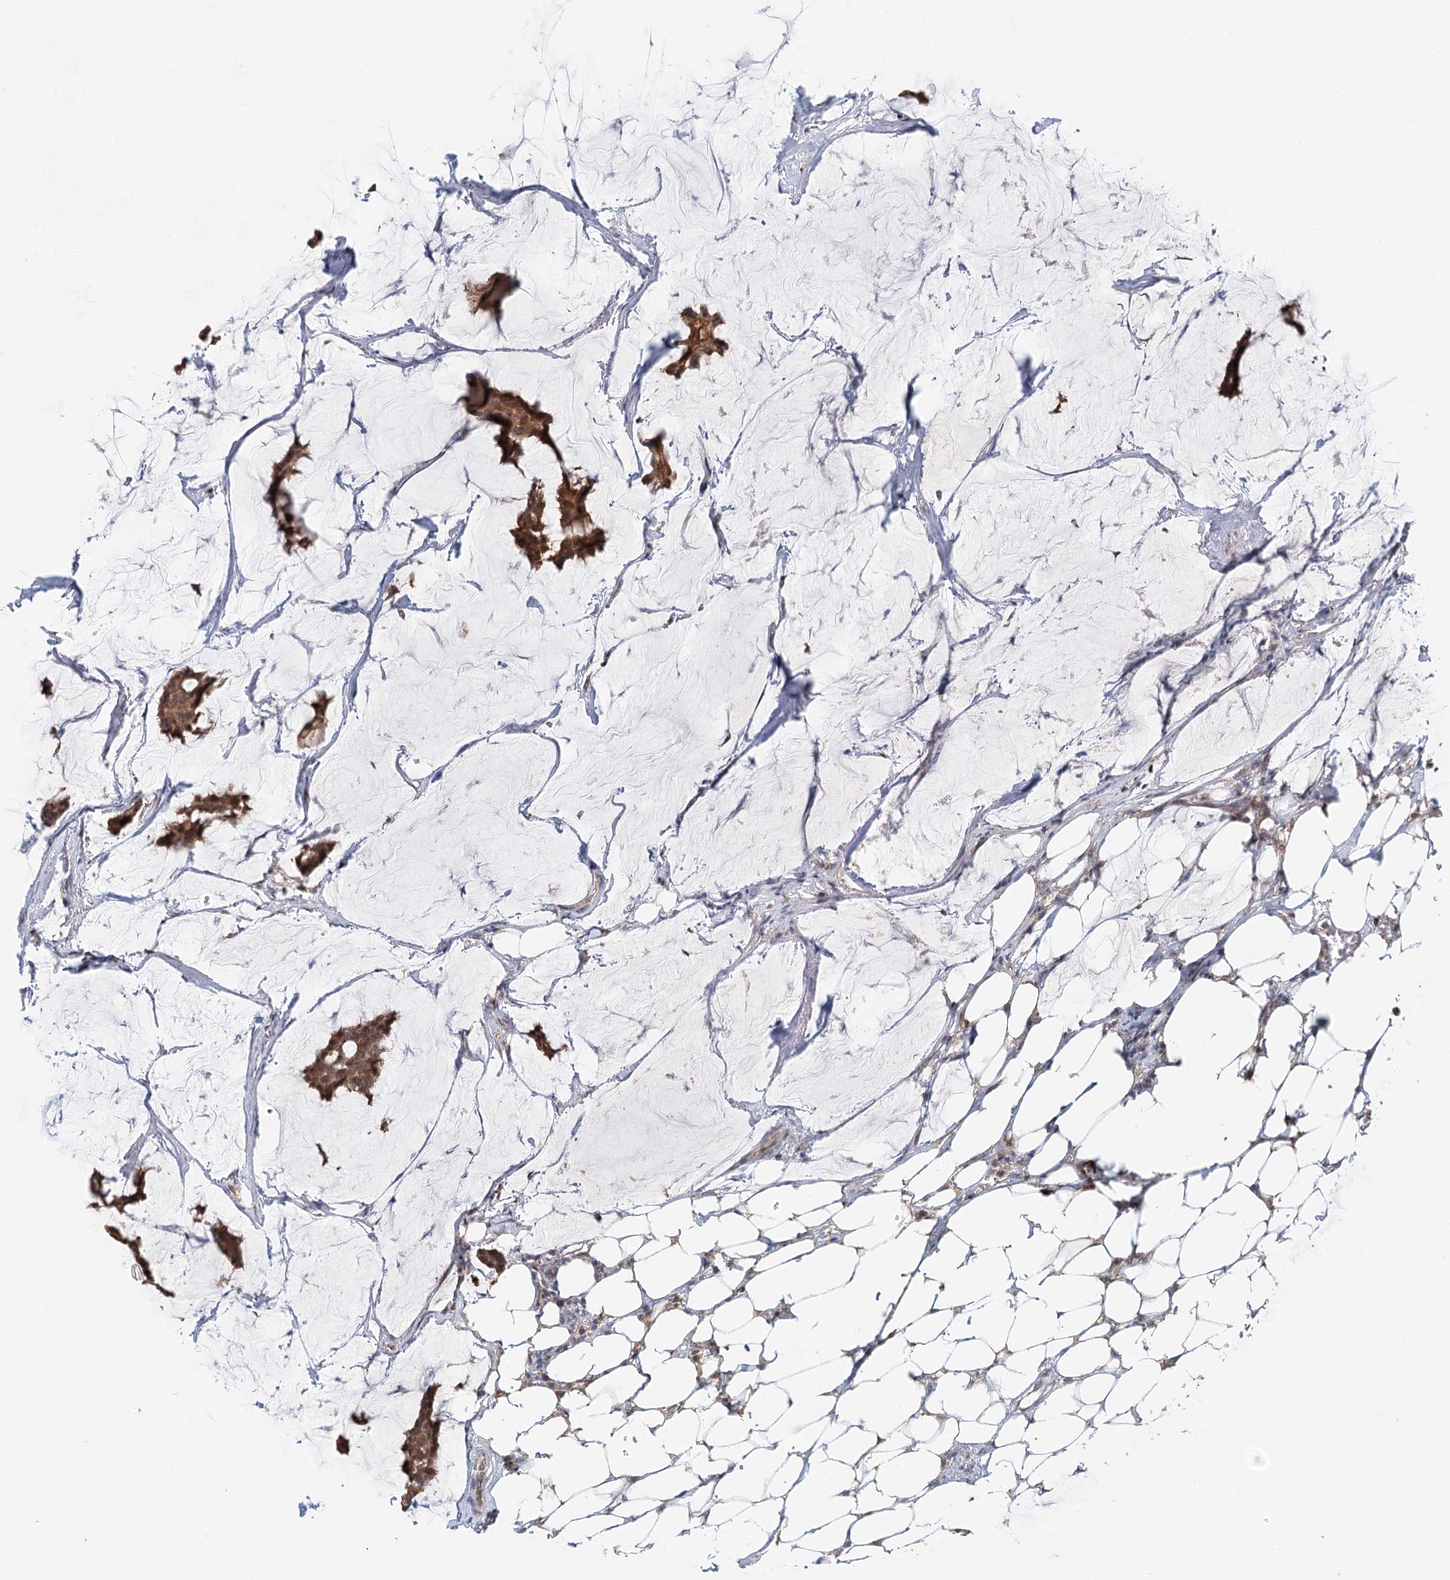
{"staining": {"intensity": "moderate", "quantity": ">75%", "location": "cytoplasmic/membranous"}, "tissue": "breast cancer", "cell_type": "Tumor cells", "image_type": "cancer", "snomed": [{"axis": "morphology", "description": "Duct carcinoma"}, {"axis": "topography", "description": "Breast"}], "caption": "A brown stain labels moderate cytoplasmic/membranous expression of a protein in human infiltrating ductal carcinoma (breast) tumor cells.", "gene": "ADK", "patient": {"sex": "female", "age": 93}}